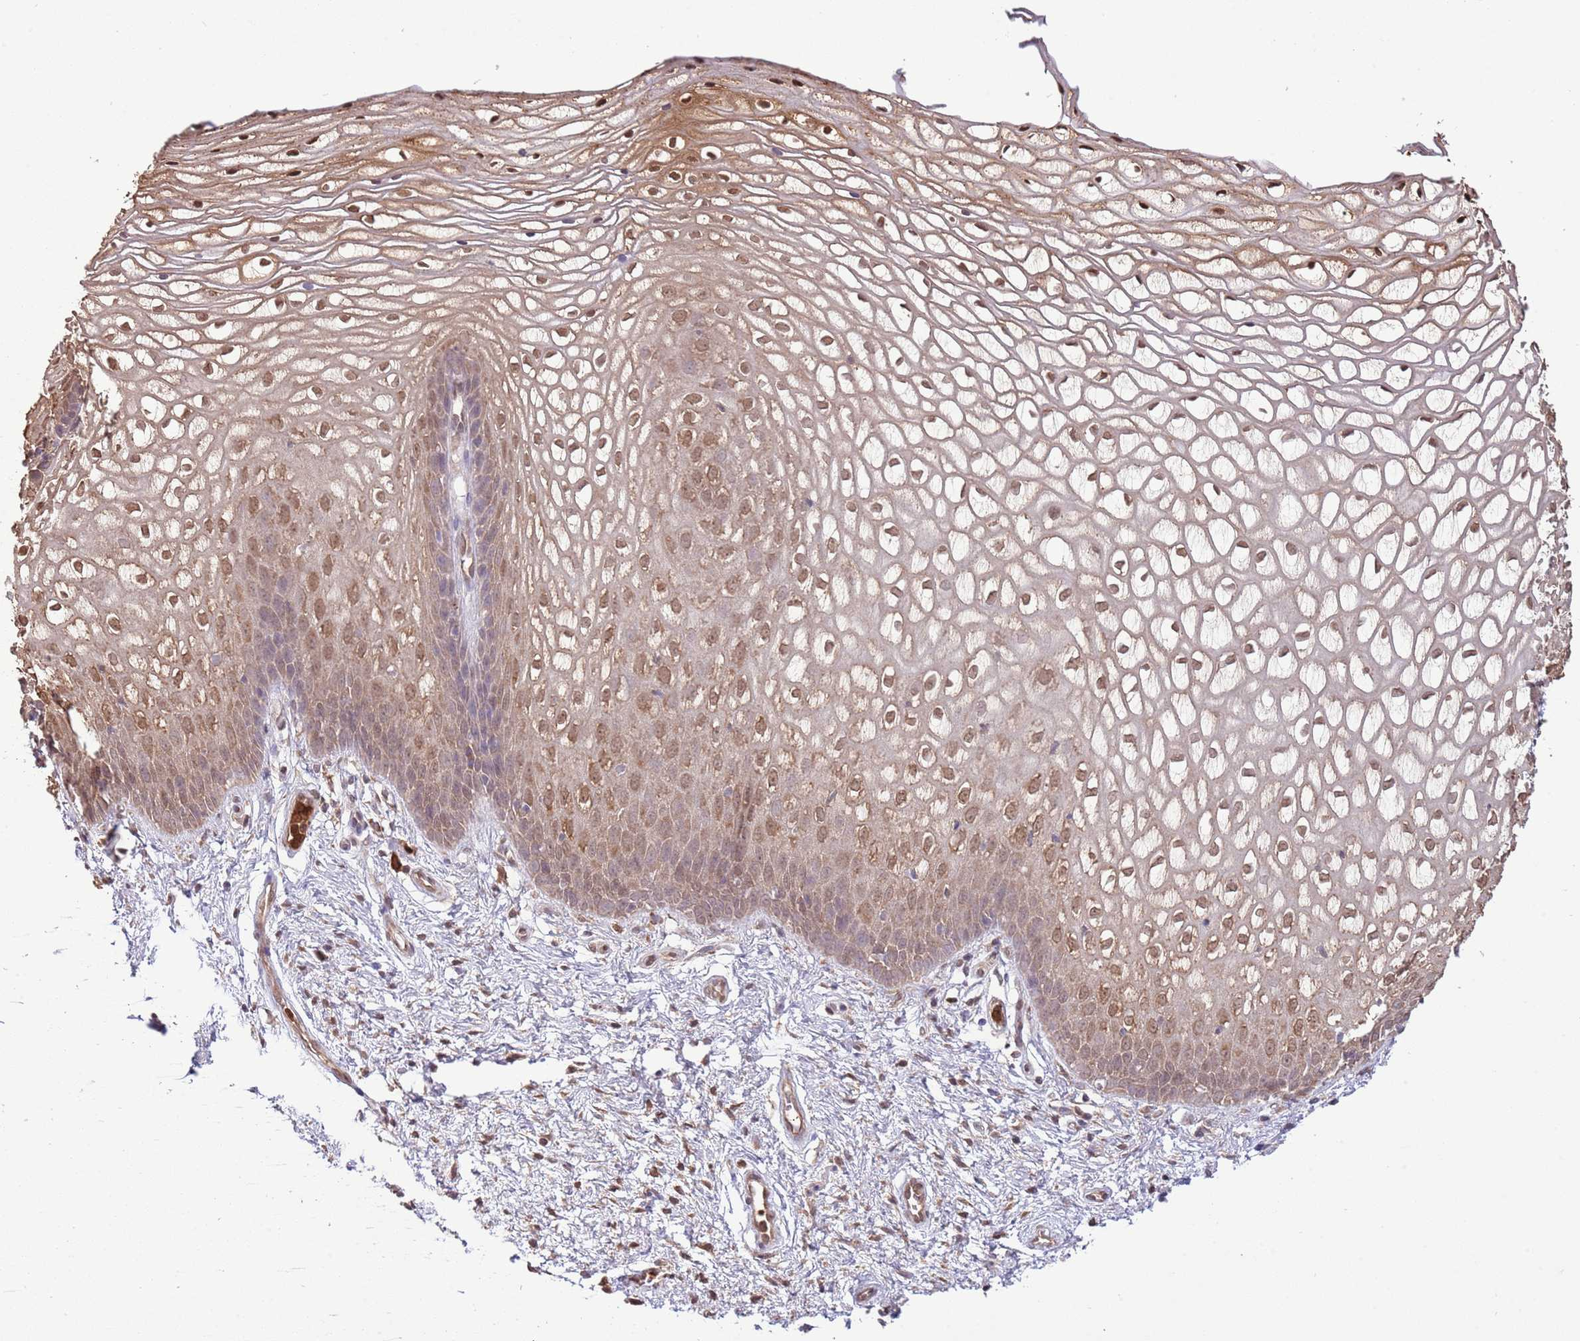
{"staining": {"intensity": "moderate", "quantity": "25%-75%", "location": "nuclear"}, "tissue": "vagina", "cell_type": "Squamous epithelial cells", "image_type": "normal", "snomed": [{"axis": "morphology", "description": "Normal tissue, NOS"}, {"axis": "topography", "description": "Vagina"}], "caption": "IHC of normal human vagina demonstrates medium levels of moderate nuclear positivity in about 25%-75% of squamous epithelial cells.", "gene": "AMIGO1", "patient": {"sex": "female", "age": 34}}